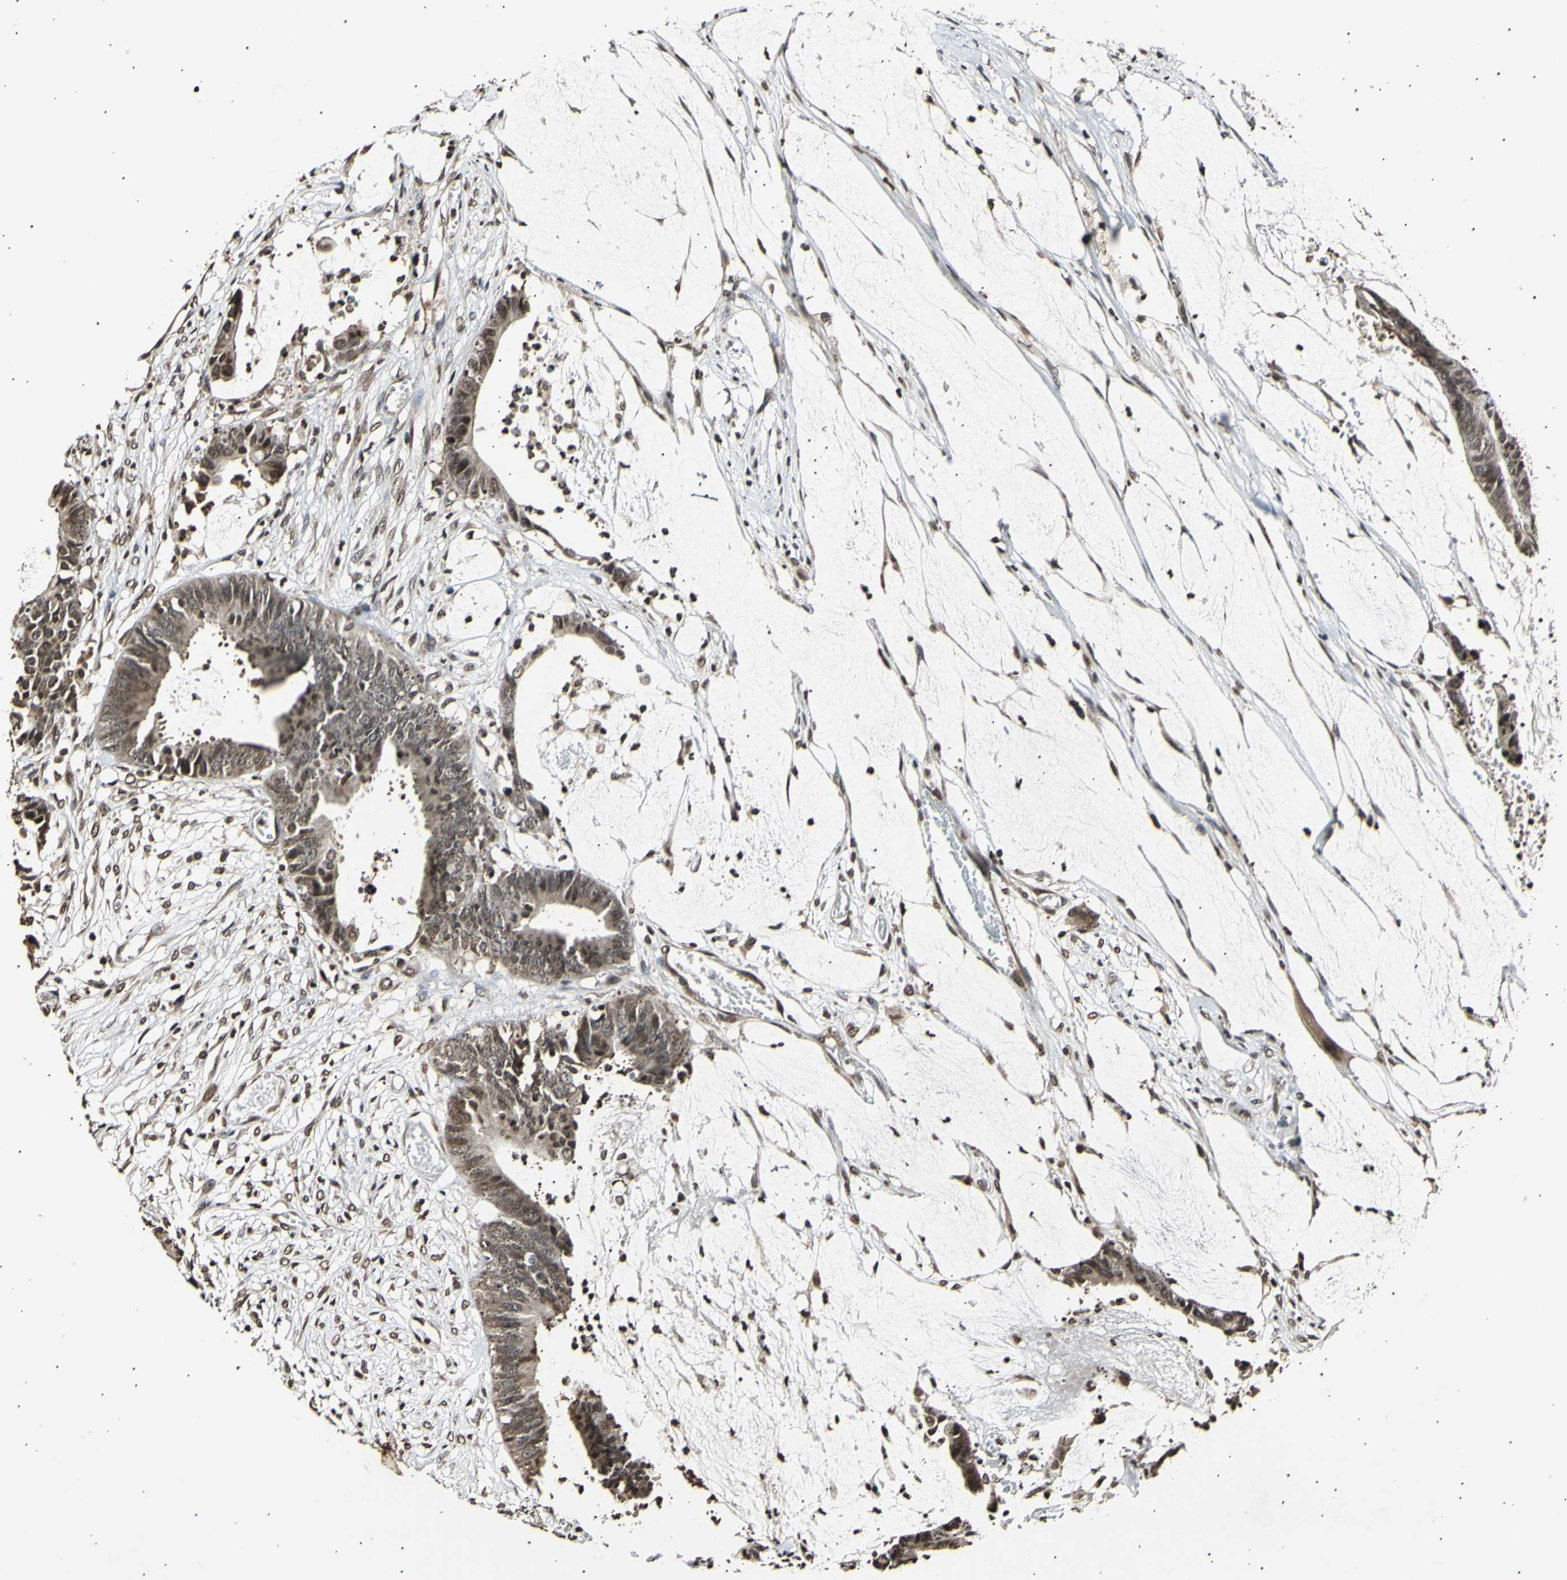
{"staining": {"intensity": "moderate", "quantity": ">75%", "location": "cytoplasmic/membranous,nuclear"}, "tissue": "colorectal cancer", "cell_type": "Tumor cells", "image_type": "cancer", "snomed": [{"axis": "morphology", "description": "Adenocarcinoma, NOS"}, {"axis": "topography", "description": "Rectum"}], "caption": "IHC of colorectal cancer demonstrates medium levels of moderate cytoplasmic/membranous and nuclear positivity in approximately >75% of tumor cells.", "gene": "ANAPC7", "patient": {"sex": "female", "age": 66}}